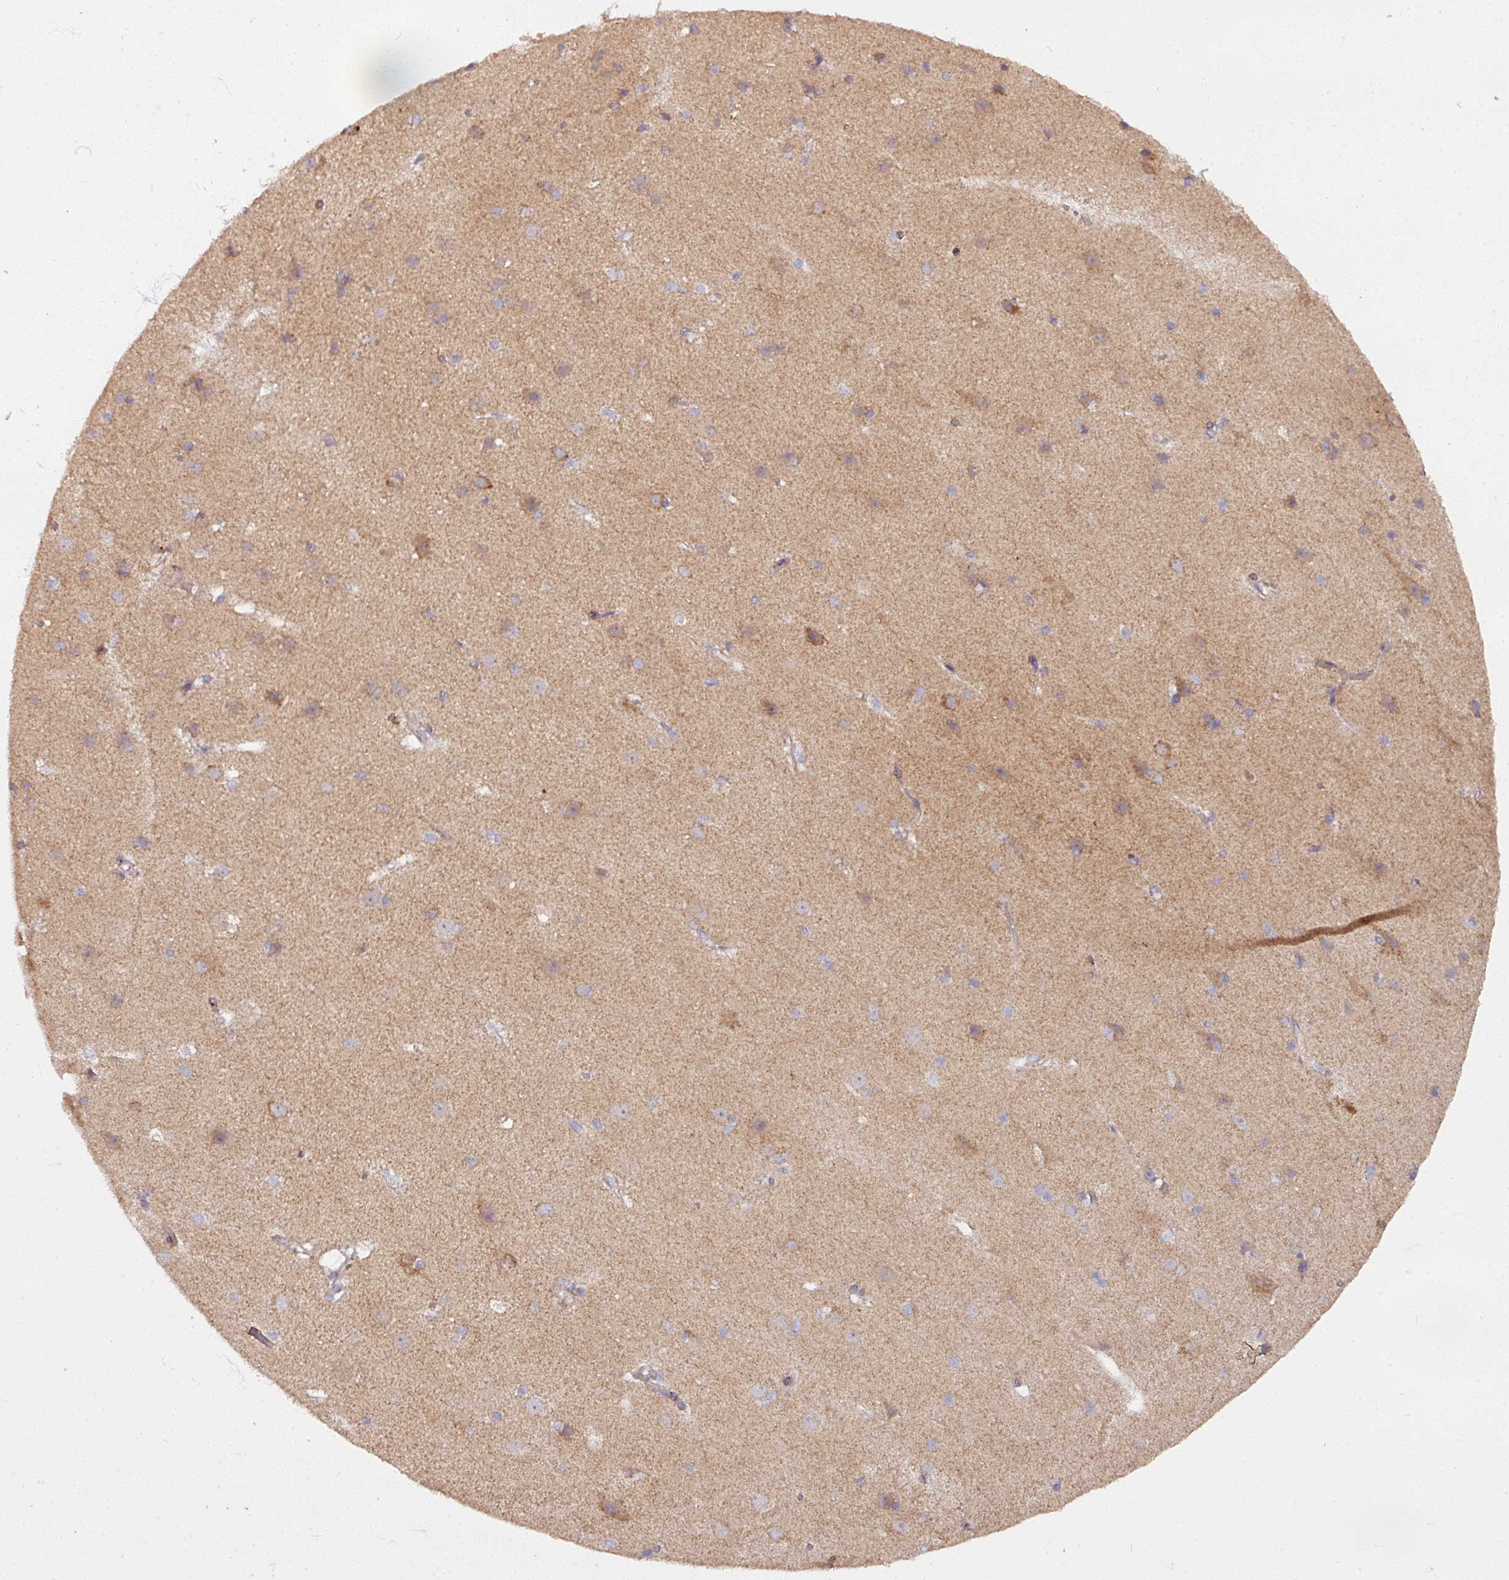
{"staining": {"intensity": "weak", "quantity": ">75%", "location": "cytoplasmic/membranous"}, "tissue": "cerebral cortex", "cell_type": "Endothelial cells", "image_type": "normal", "snomed": [{"axis": "morphology", "description": "Normal tissue, NOS"}, {"axis": "topography", "description": "Cerebral cortex"}], "caption": "Weak cytoplasmic/membranous expression is appreciated in about >75% of endothelial cells in normal cerebral cortex. Nuclei are stained in blue.", "gene": "MAGT1", "patient": {"sex": "male", "age": 37}}